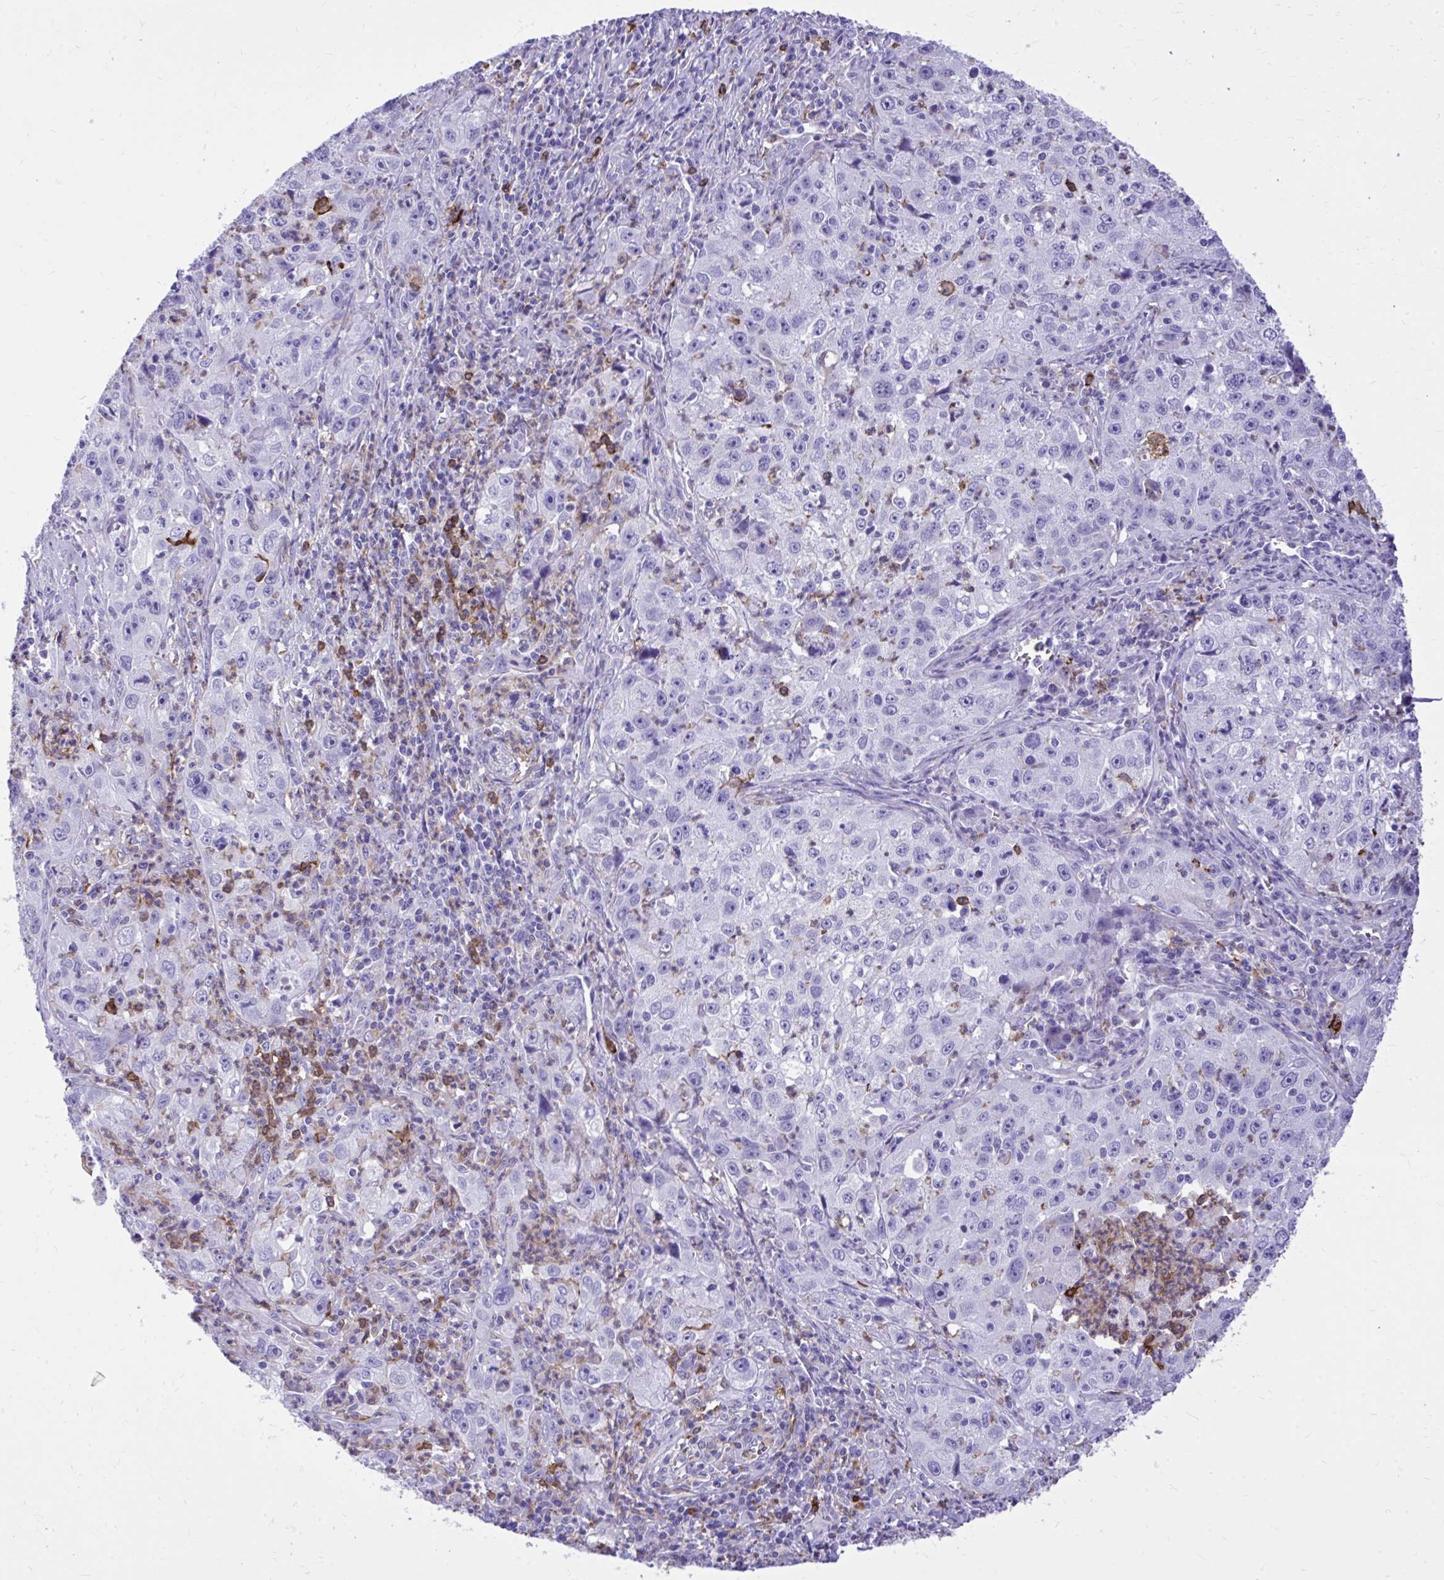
{"staining": {"intensity": "negative", "quantity": "none", "location": "none"}, "tissue": "lung cancer", "cell_type": "Tumor cells", "image_type": "cancer", "snomed": [{"axis": "morphology", "description": "Squamous cell carcinoma, NOS"}, {"axis": "topography", "description": "Lung"}], "caption": "The photomicrograph shows no significant positivity in tumor cells of lung cancer (squamous cell carcinoma).", "gene": "TLR7", "patient": {"sex": "male", "age": 71}}